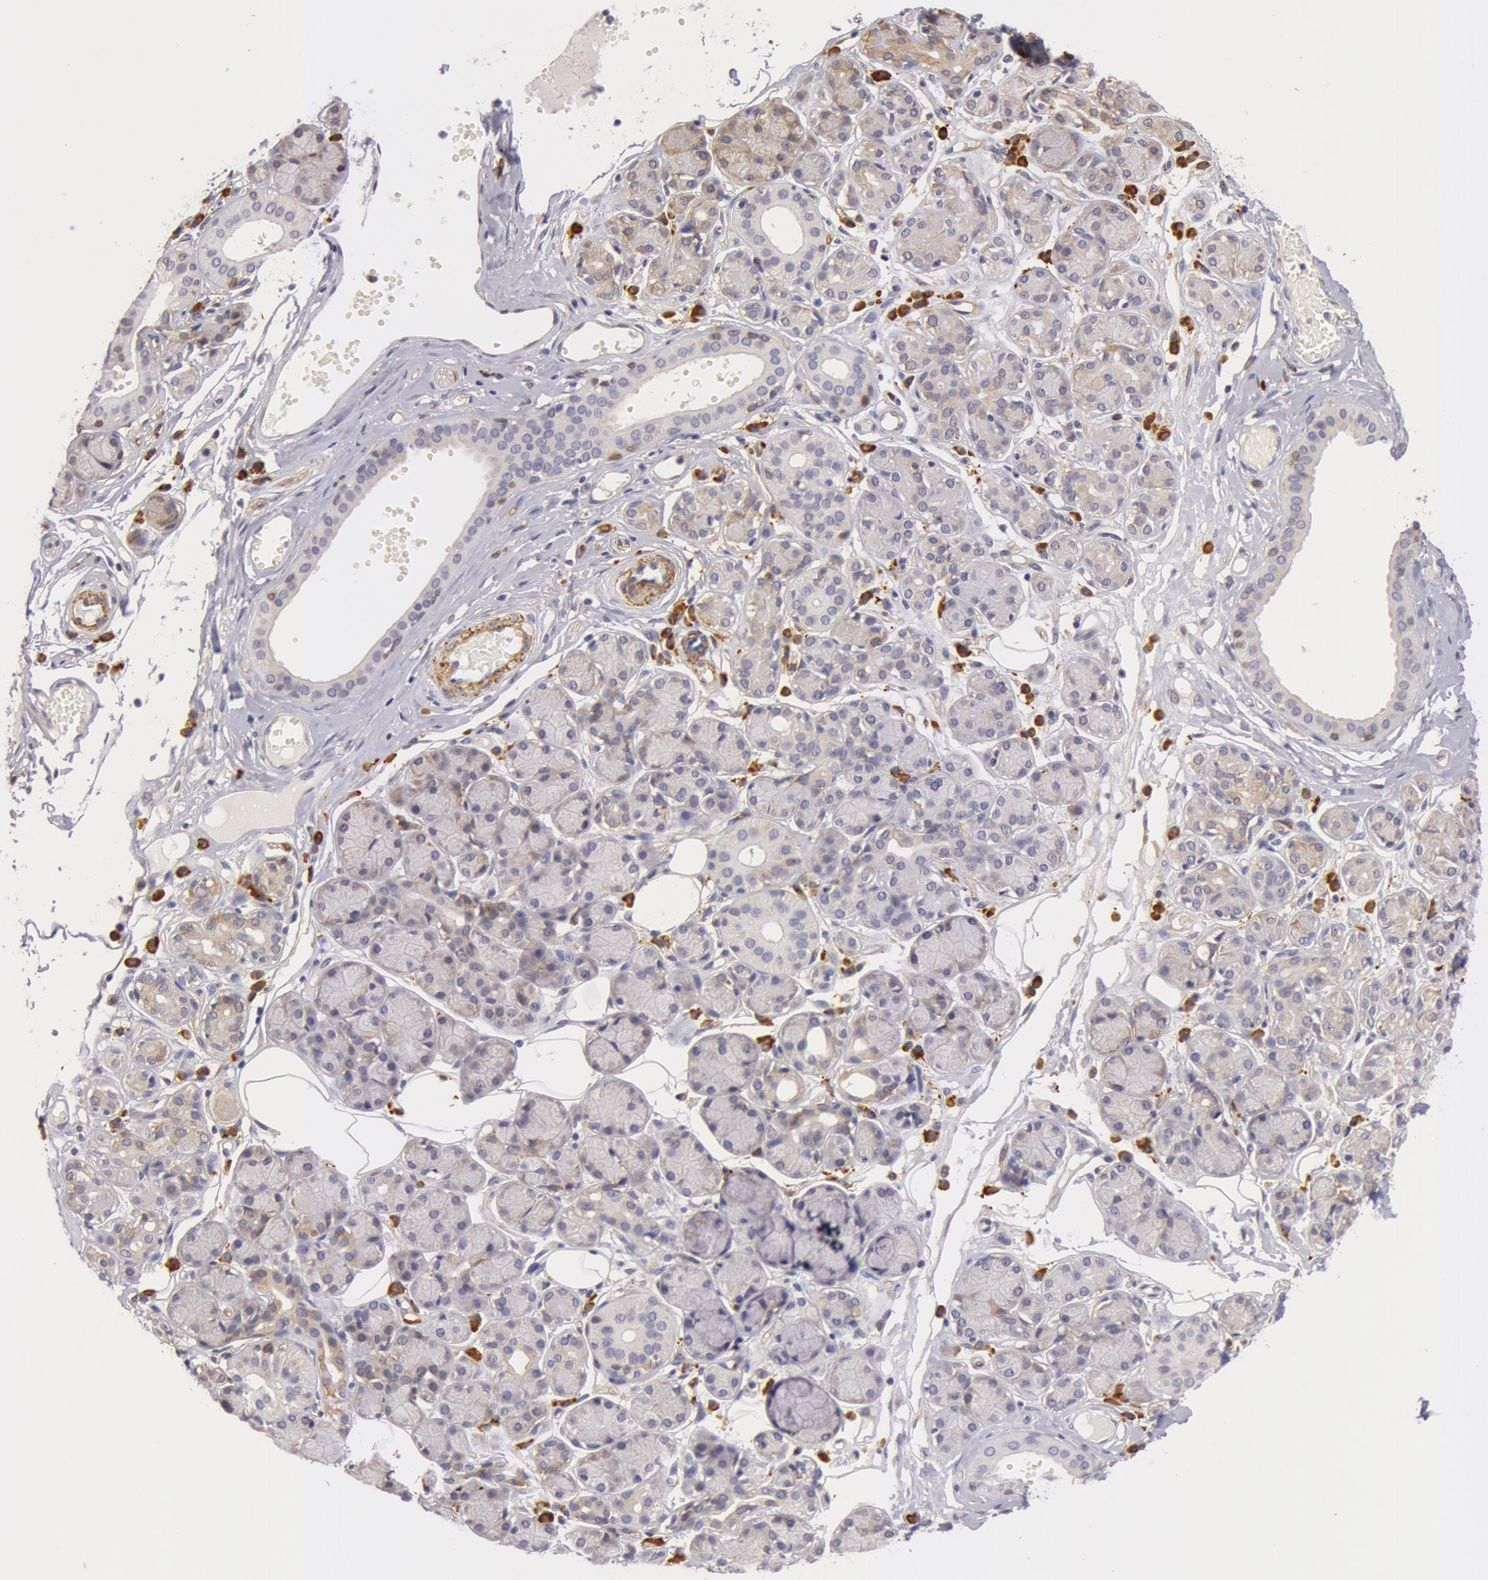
{"staining": {"intensity": "weak", "quantity": "25%-75%", "location": "cytoplasmic/membranous"}, "tissue": "salivary gland", "cell_type": "Glandular cells", "image_type": "normal", "snomed": [{"axis": "morphology", "description": "Normal tissue, NOS"}, {"axis": "topography", "description": "Salivary gland"}], "caption": "Normal salivary gland exhibits weak cytoplasmic/membranous expression in approximately 25%-75% of glandular cells, visualized by immunohistochemistry. (DAB IHC with brightfield microscopy, high magnification).", "gene": "IL23A", "patient": {"sex": "male", "age": 54}}